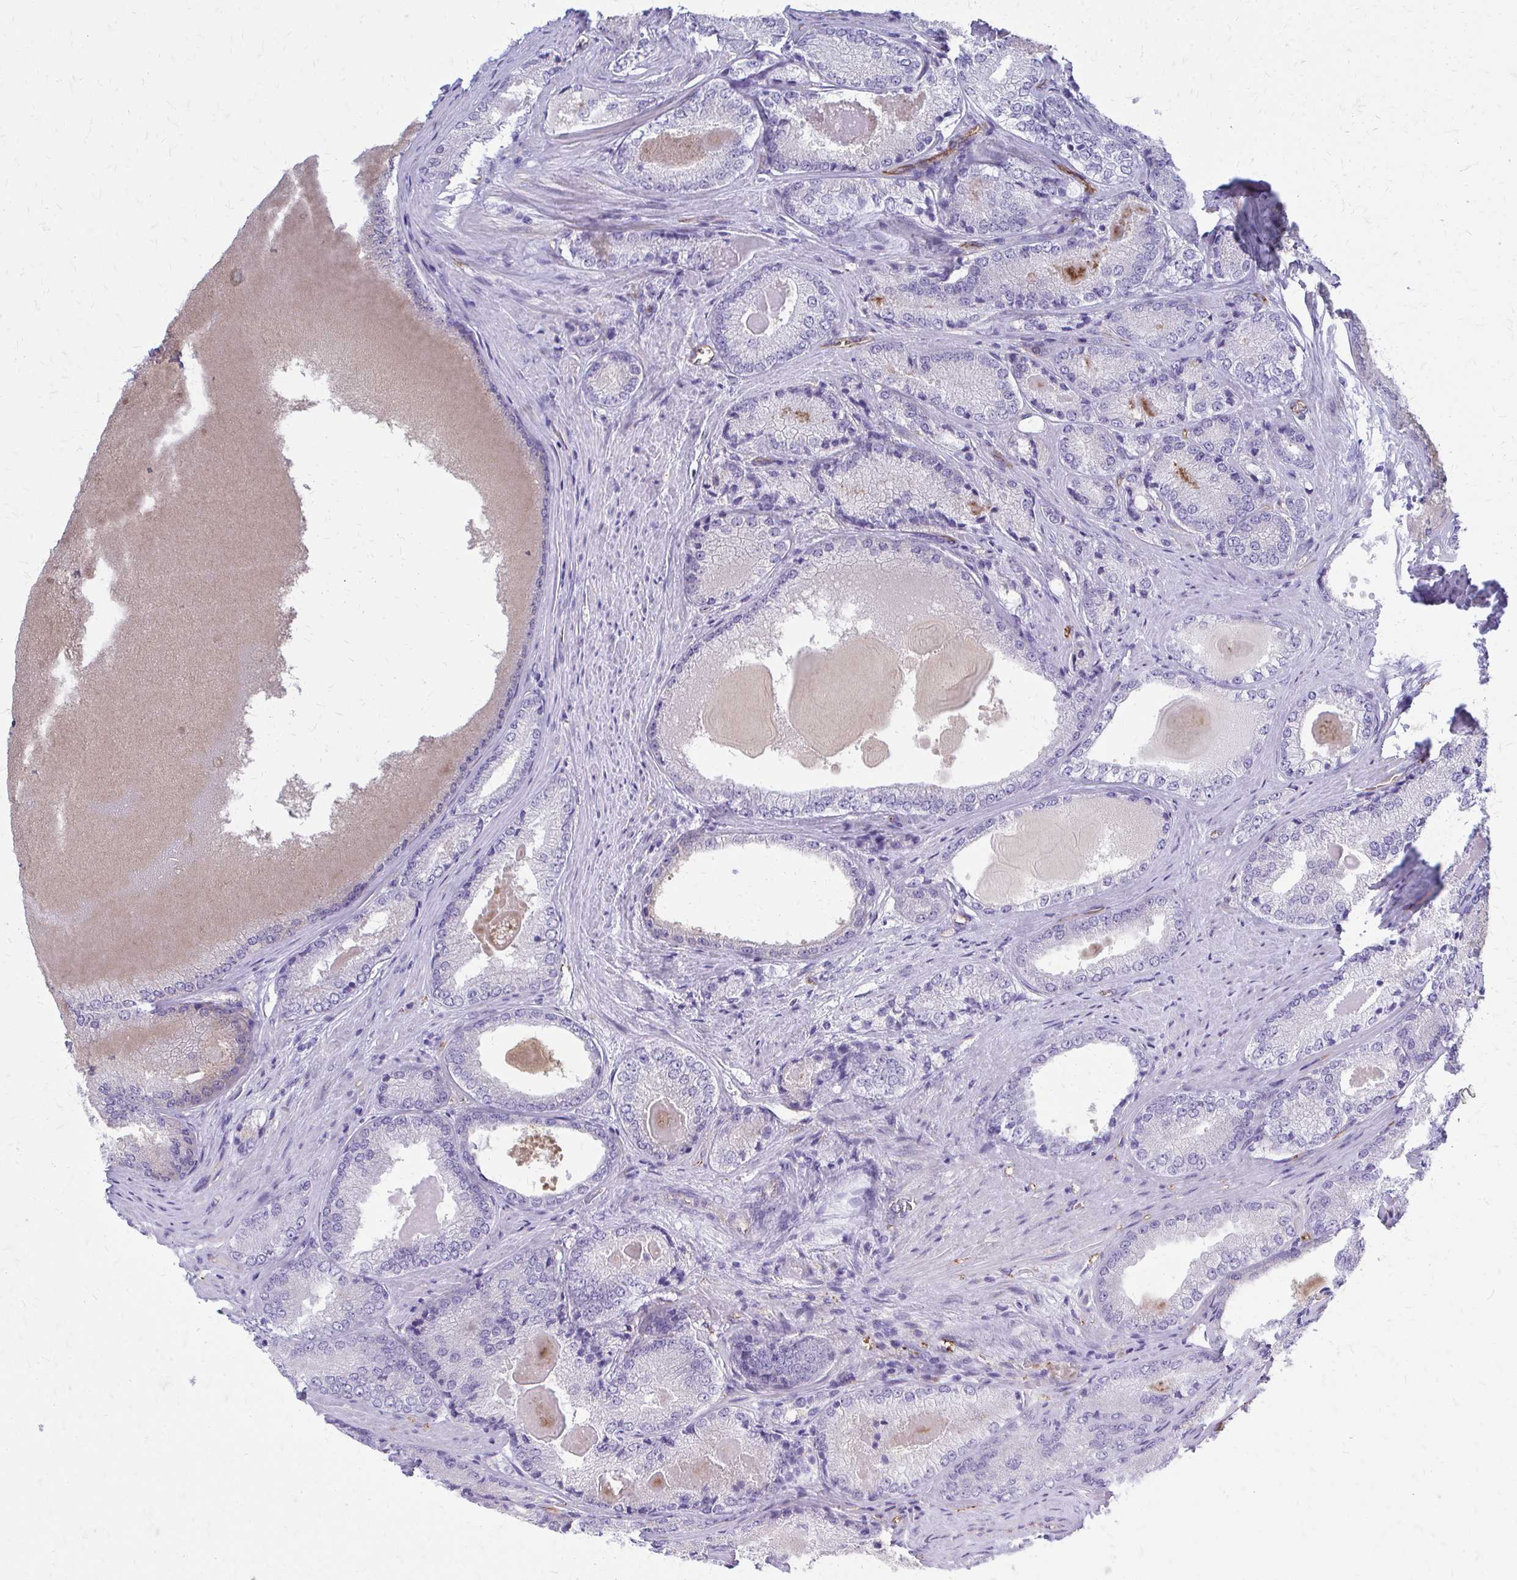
{"staining": {"intensity": "negative", "quantity": "none", "location": "none"}, "tissue": "prostate cancer", "cell_type": "Tumor cells", "image_type": "cancer", "snomed": [{"axis": "morphology", "description": "Adenocarcinoma, NOS"}, {"axis": "morphology", "description": "Adenocarcinoma, Low grade"}, {"axis": "topography", "description": "Prostate"}], "caption": "Immunohistochemical staining of prostate adenocarcinoma reveals no significant staining in tumor cells.", "gene": "TPSG1", "patient": {"sex": "male", "age": 68}}